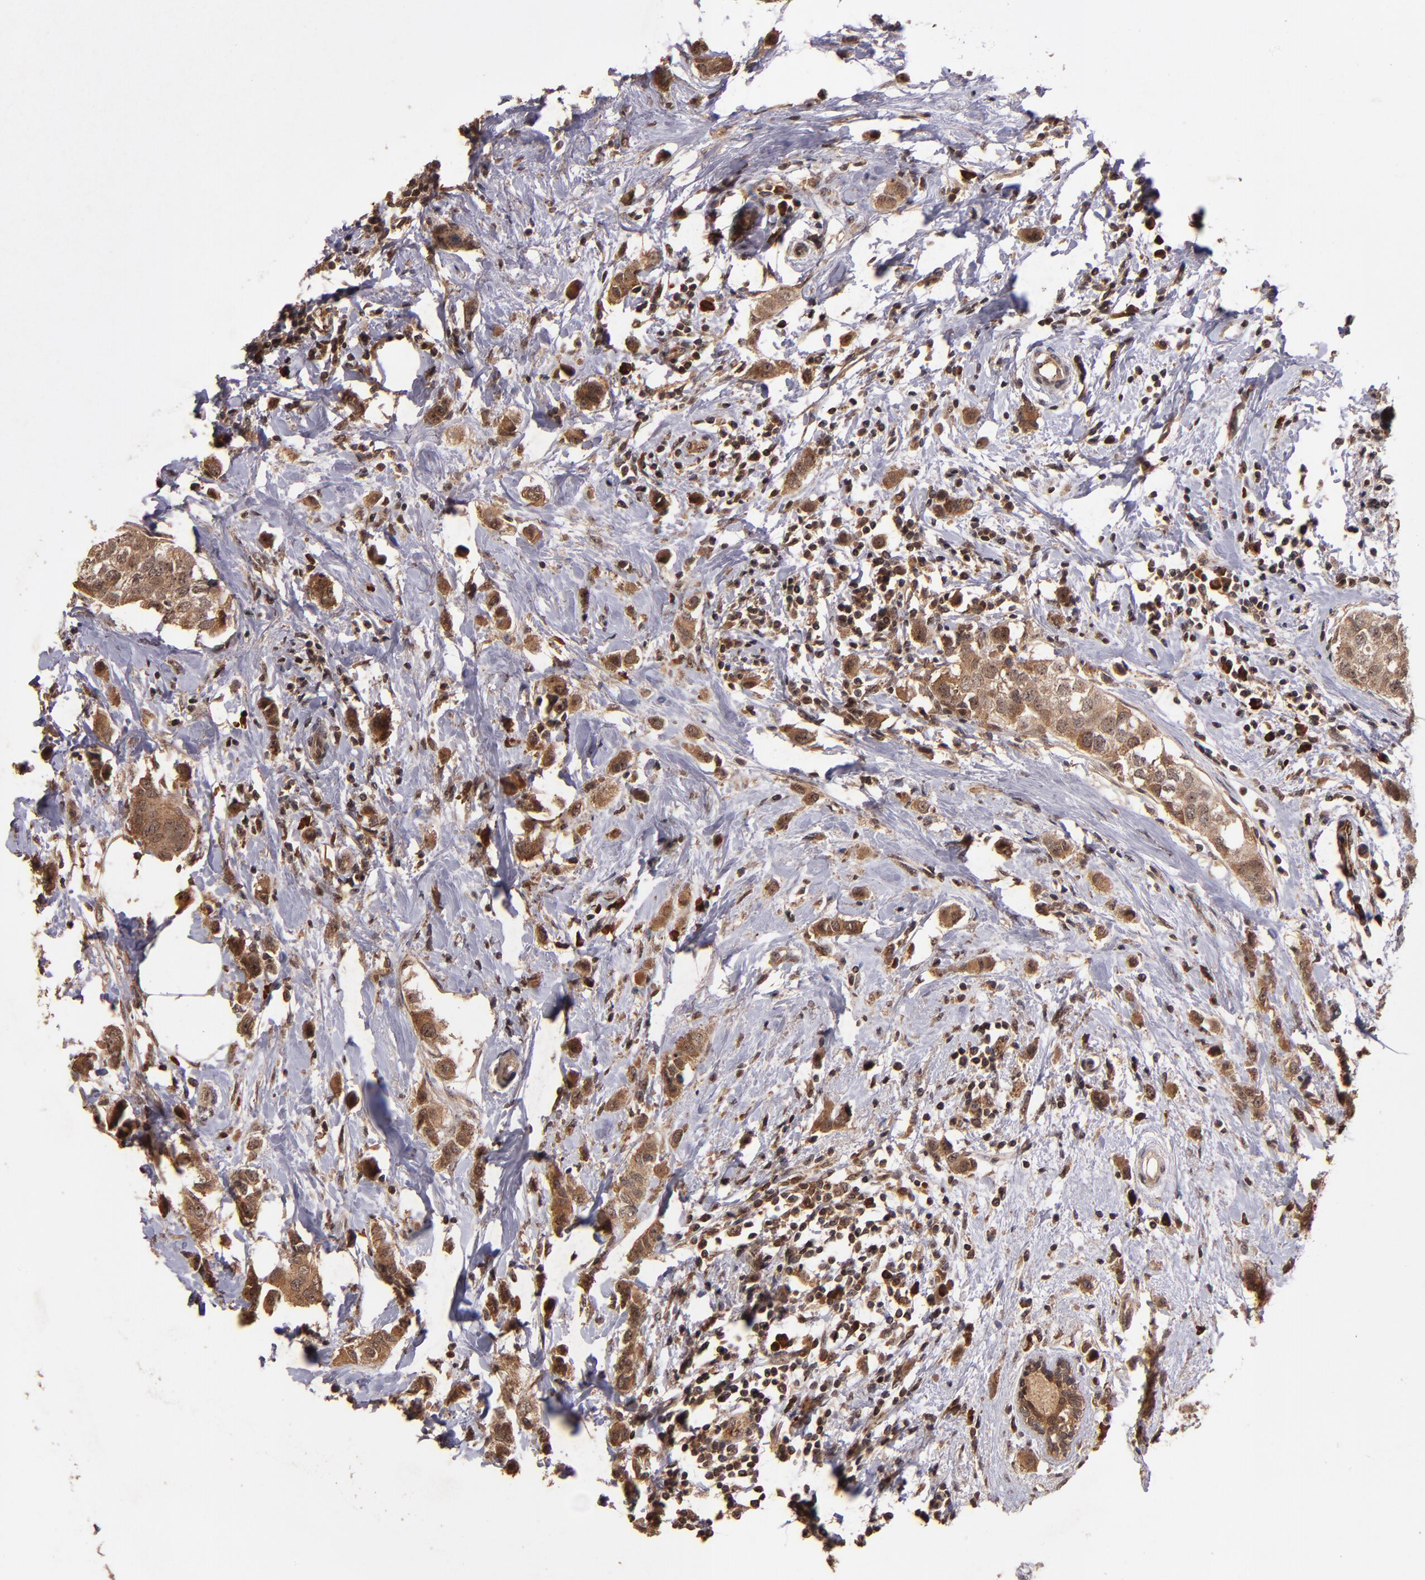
{"staining": {"intensity": "moderate", "quantity": ">75%", "location": "cytoplasmic/membranous"}, "tissue": "breast cancer", "cell_type": "Tumor cells", "image_type": "cancer", "snomed": [{"axis": "morphology", "description": "Normal tissue, NOS"}, {"axis": "morphology", "description": "Duct carcinoma"}, {"axis": "topography", "description": "Breast"}], "caption": "Immunohistochemical staining of human breast cancer (infiltrating ductal carcinoma) reveals medium levels of moderate cytoplasmic/membranous protein staining in approximately >75% of tumor cells. (brown staining indicates protein expression, while blue staining denotes nuclei).", "gene": "RIOK3", "patient": {"sex": "female", "age": 50}}